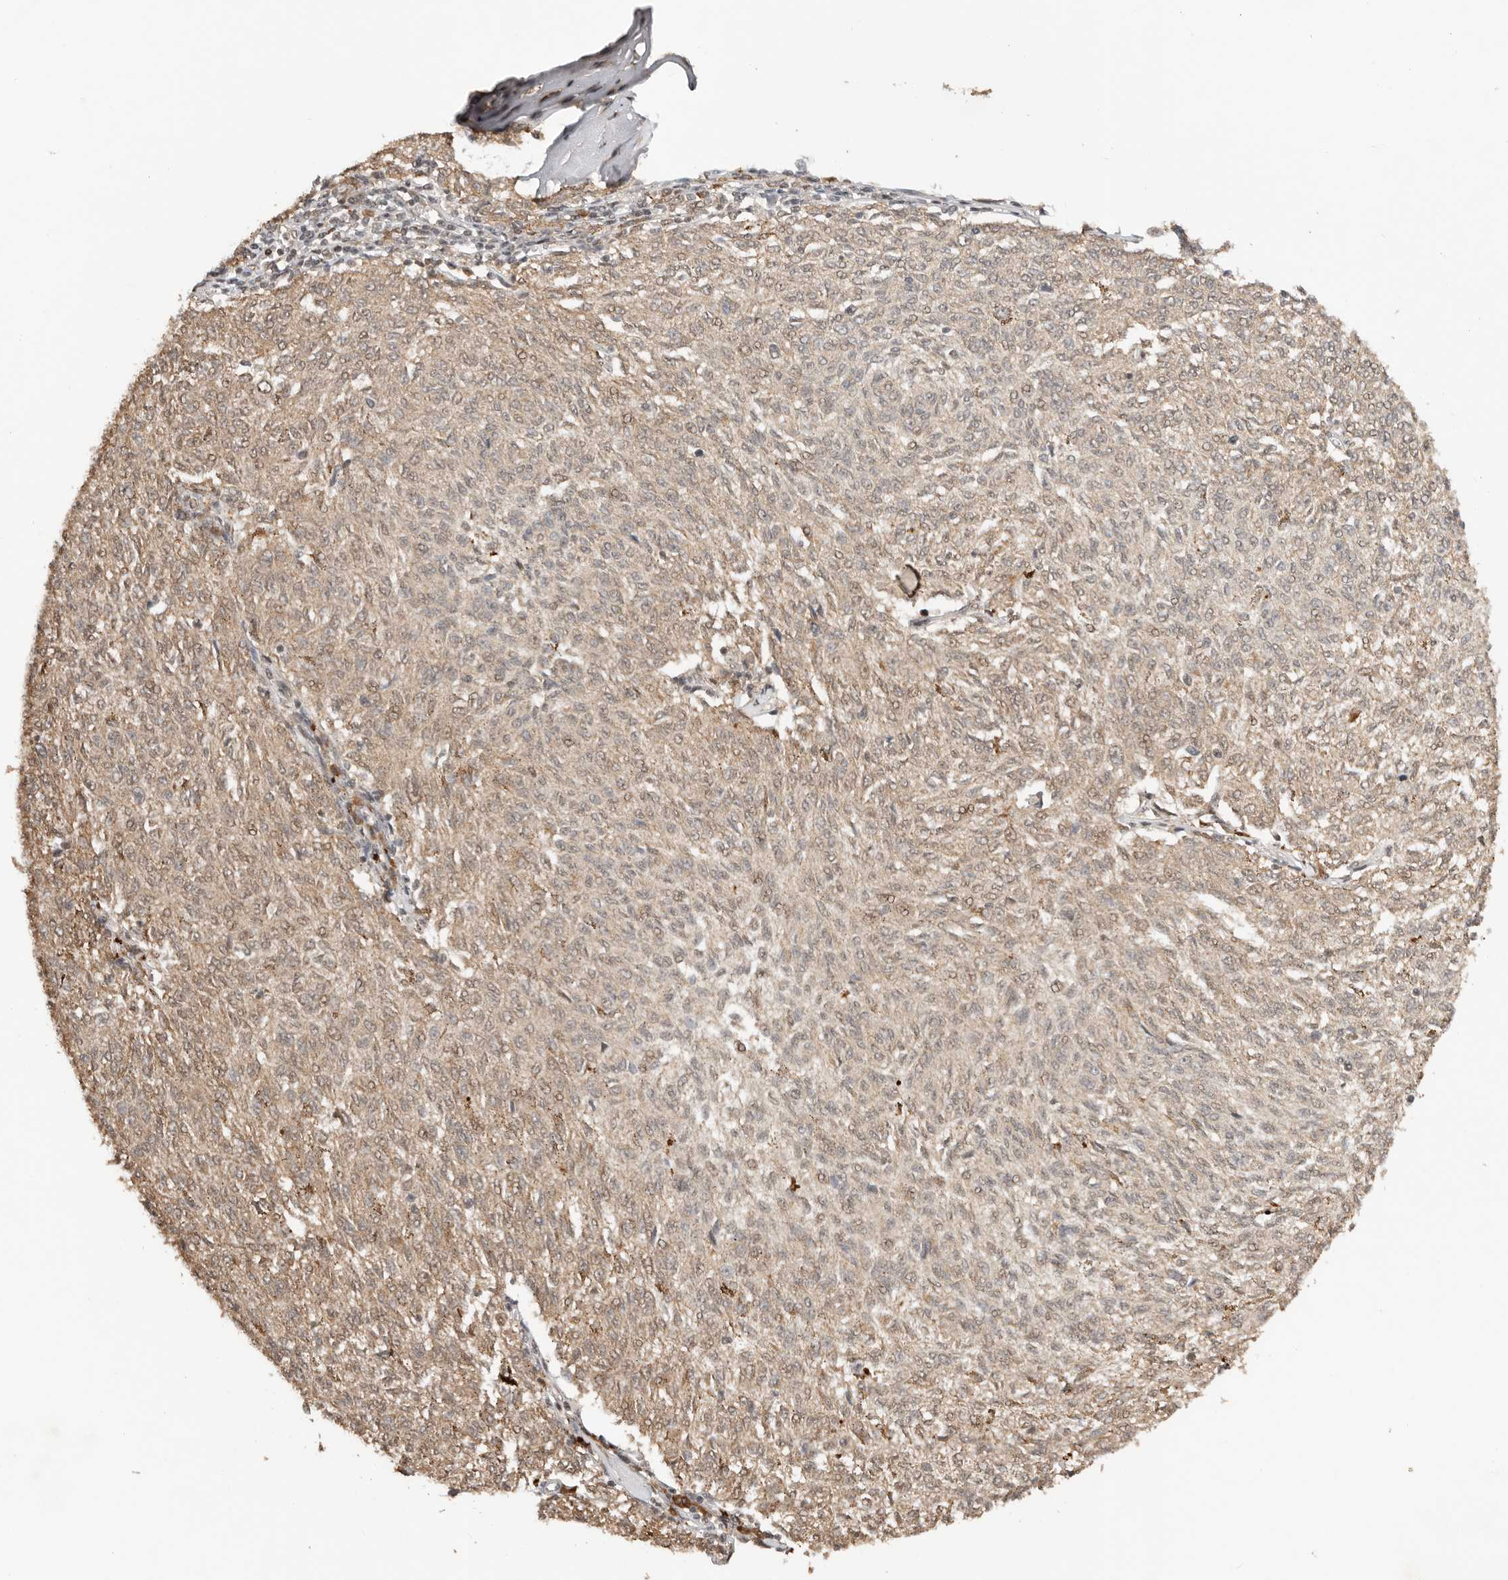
{"staining": {"intensity": "moderate", "quantity": ">75%", "location": "cytoplasmic/membranous"}, "tissue": "melanoma", "cell_type": "Tumor cells", "image_type": "cancer", "snomed": [{"axis": "morphology", "description": "Malignant melanoma, NOS"}, {"axis": "topography", "description": "Skin"}], "caption": "Human melanoma stained with a protein marker displays moderate staining in tumor cells.", "gene": "SEC14L1", "patient": {"sex": "female", "age": 72}}